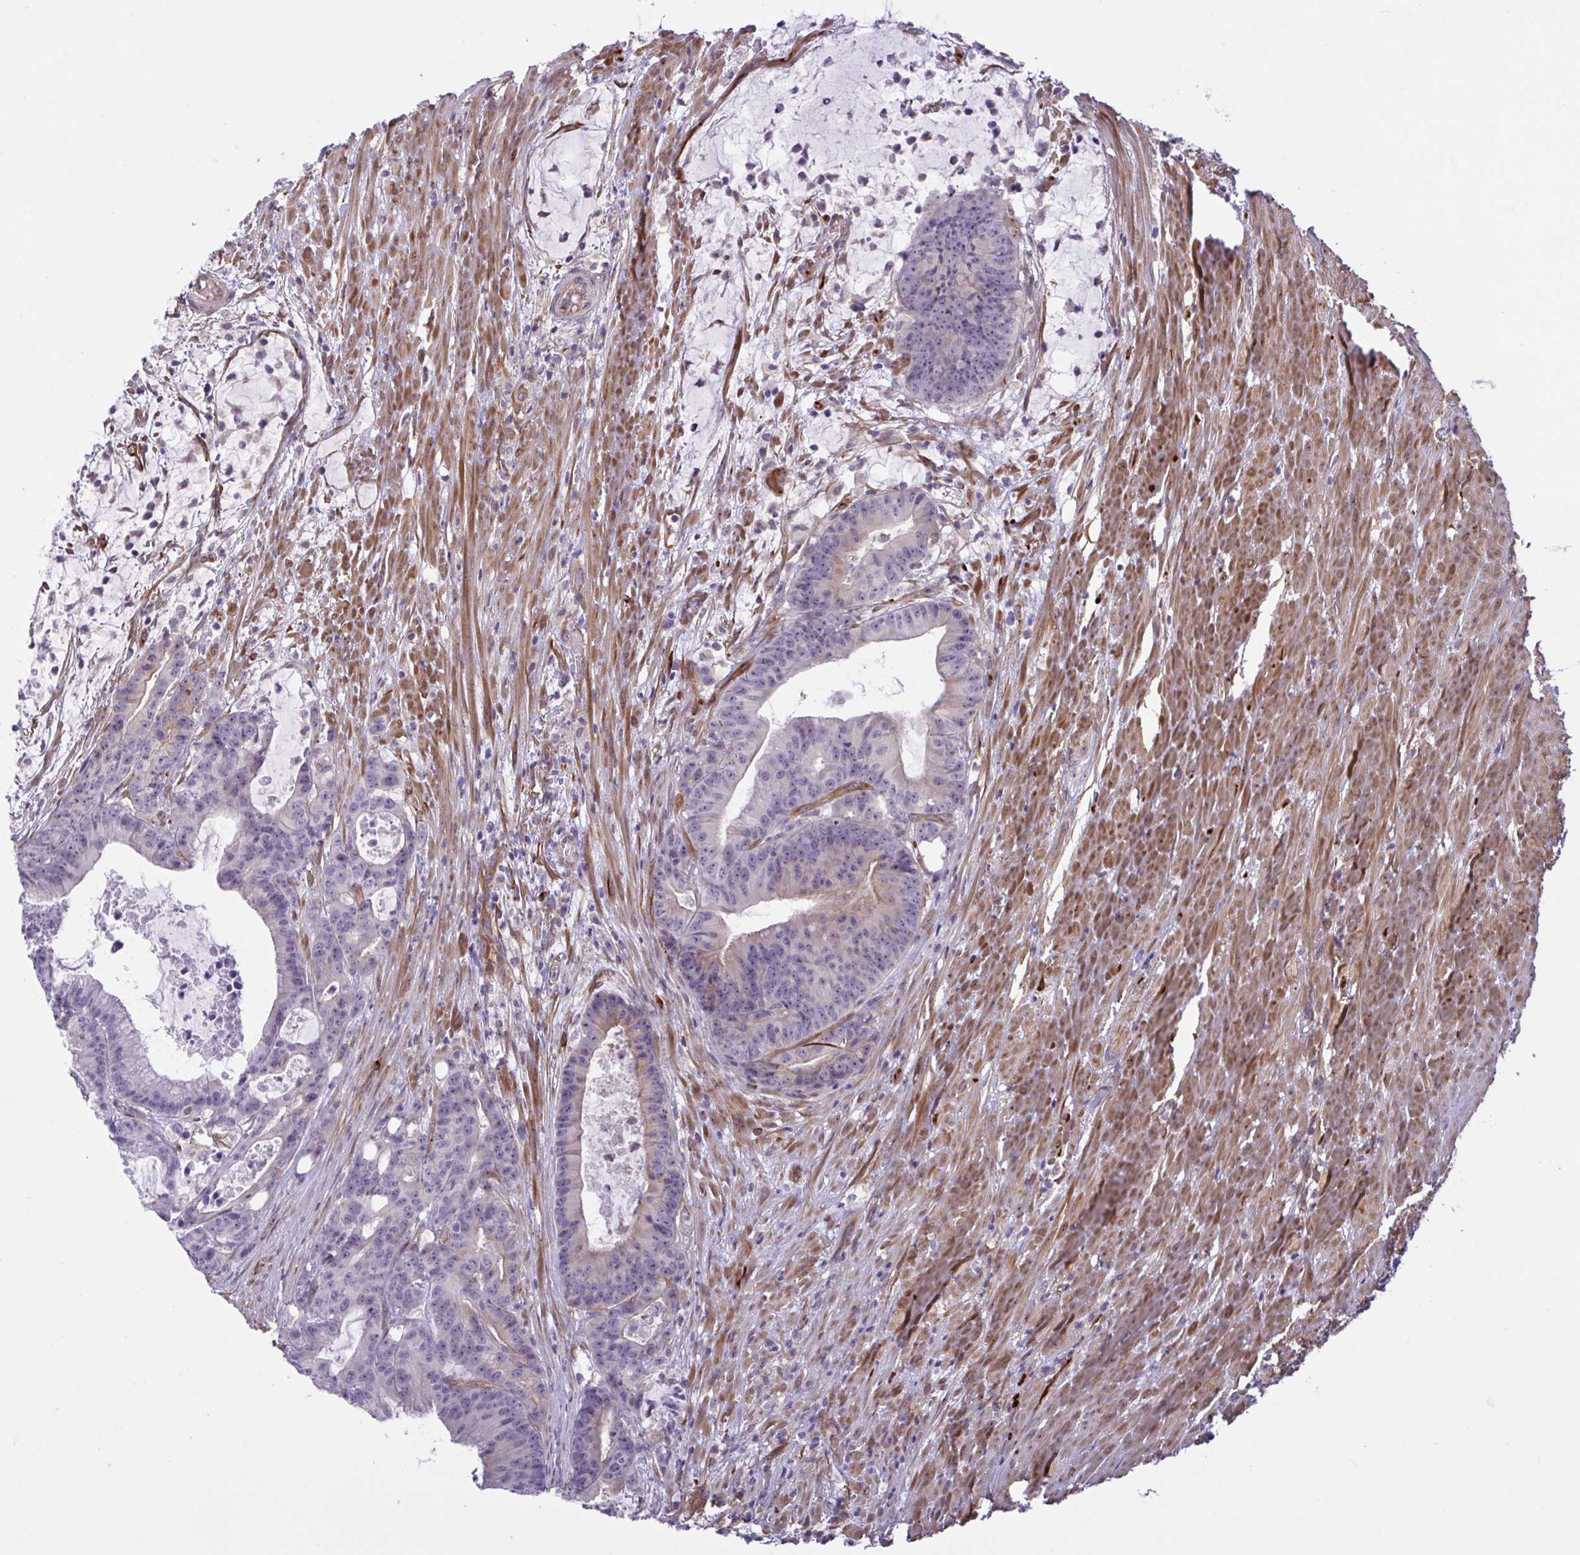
{"staining": {"intensity": "weak", "quantity": "<25%", "location": "cytoplasmic/membranous,nuclear"}, "tissue": "colorectal cancer", "cell_type": "Tumor cells", "image_type": "cancer", "snomed": [{"axis": "morphology", "description": "Adenocarcinoma, NOS"}, {"axis": "topography", "description": "Colon"}], "caption": "Colorectal adenocarcinoma stained for a protein using IHC shows no expression tumor cells.", "gene": "PRRT4", "patient": {"sex": "female", "age": 78}}